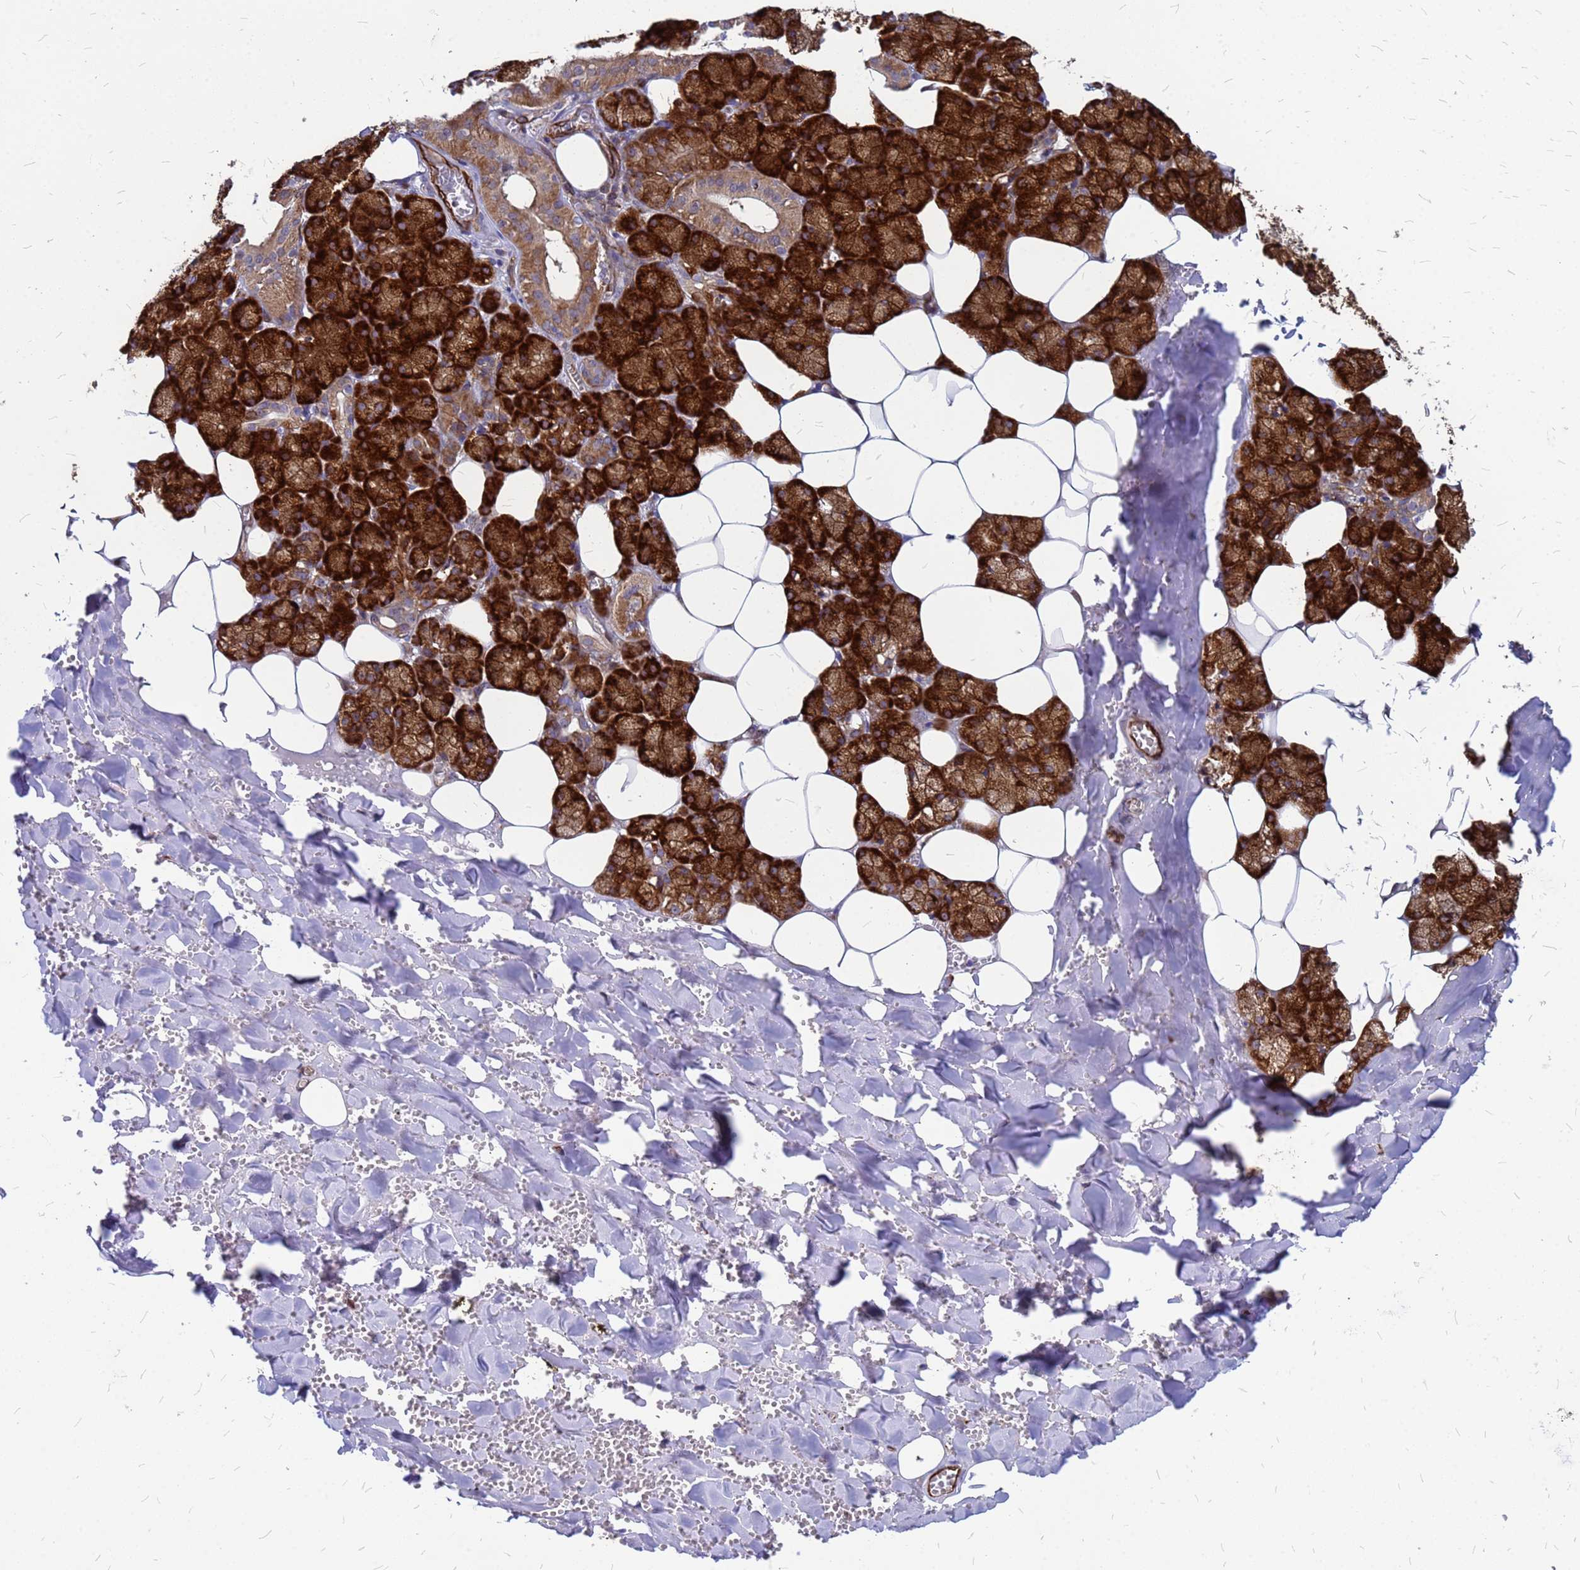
{"staining": {"intensity": "strong", "quantity": ">75%", "location": "cytoplasmic/membranous"}, "tissue": "salivary gland", "cell_type": "Glandular cells", "image_type": "normal", "snomed": [{"axis": "morphology", "description": "Normal tissue, NOS"}, {"axis": "topography", "description": "Salivary gland"}], "caption": "This micrograph reveals normal salivary gland stained with immunohistochemistry to label a protein in brown. The cytoplasmic/membranous of glandular cells show strong positivity for the protein. Nuclei are counter-stained blue.", "gene": "NOSTRIN", "patient": {"sex": "male", "age": 62}}